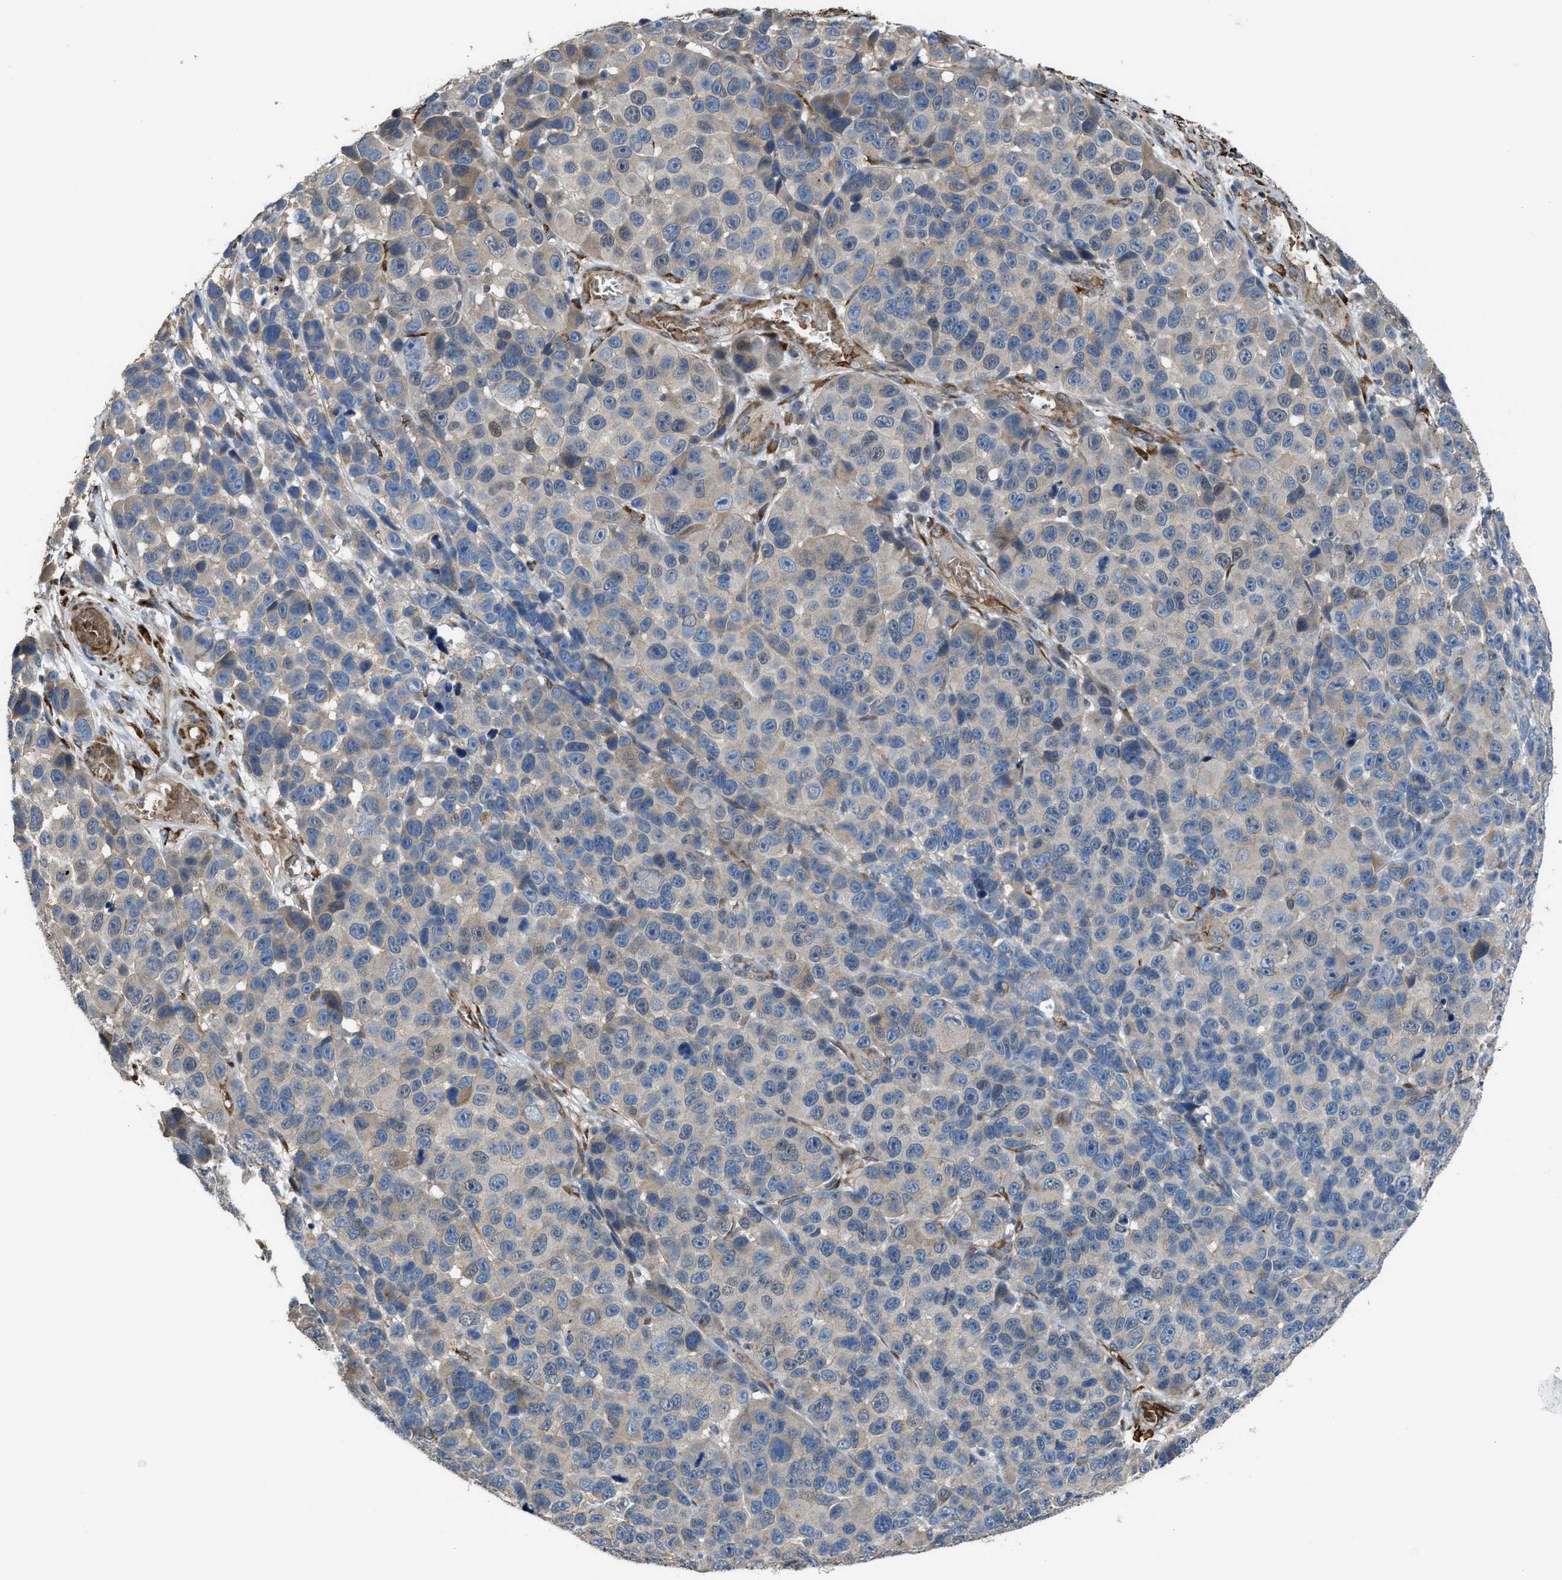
{"staining": {"intensity": "weak", "quantity": "<25%", "location": "cytoplasmic/membranous"}, "tissue": "melanoma", "cell_type": "Tumor cells", "image_type": "cancer", "snomed": [{"axis": "morphology", "description": "Malignant melanoma, NOS"}, {"axis": "topography", "description": "Skin"}], "caption": "Immunohistochemistry of melanoma reveals no staining in tumor cells. (Immunohistochemistry (ihc), brightfield microscopy, high magnification).", "gene": "SELENOM", "patient": {"sex": "male", "age": 53}}